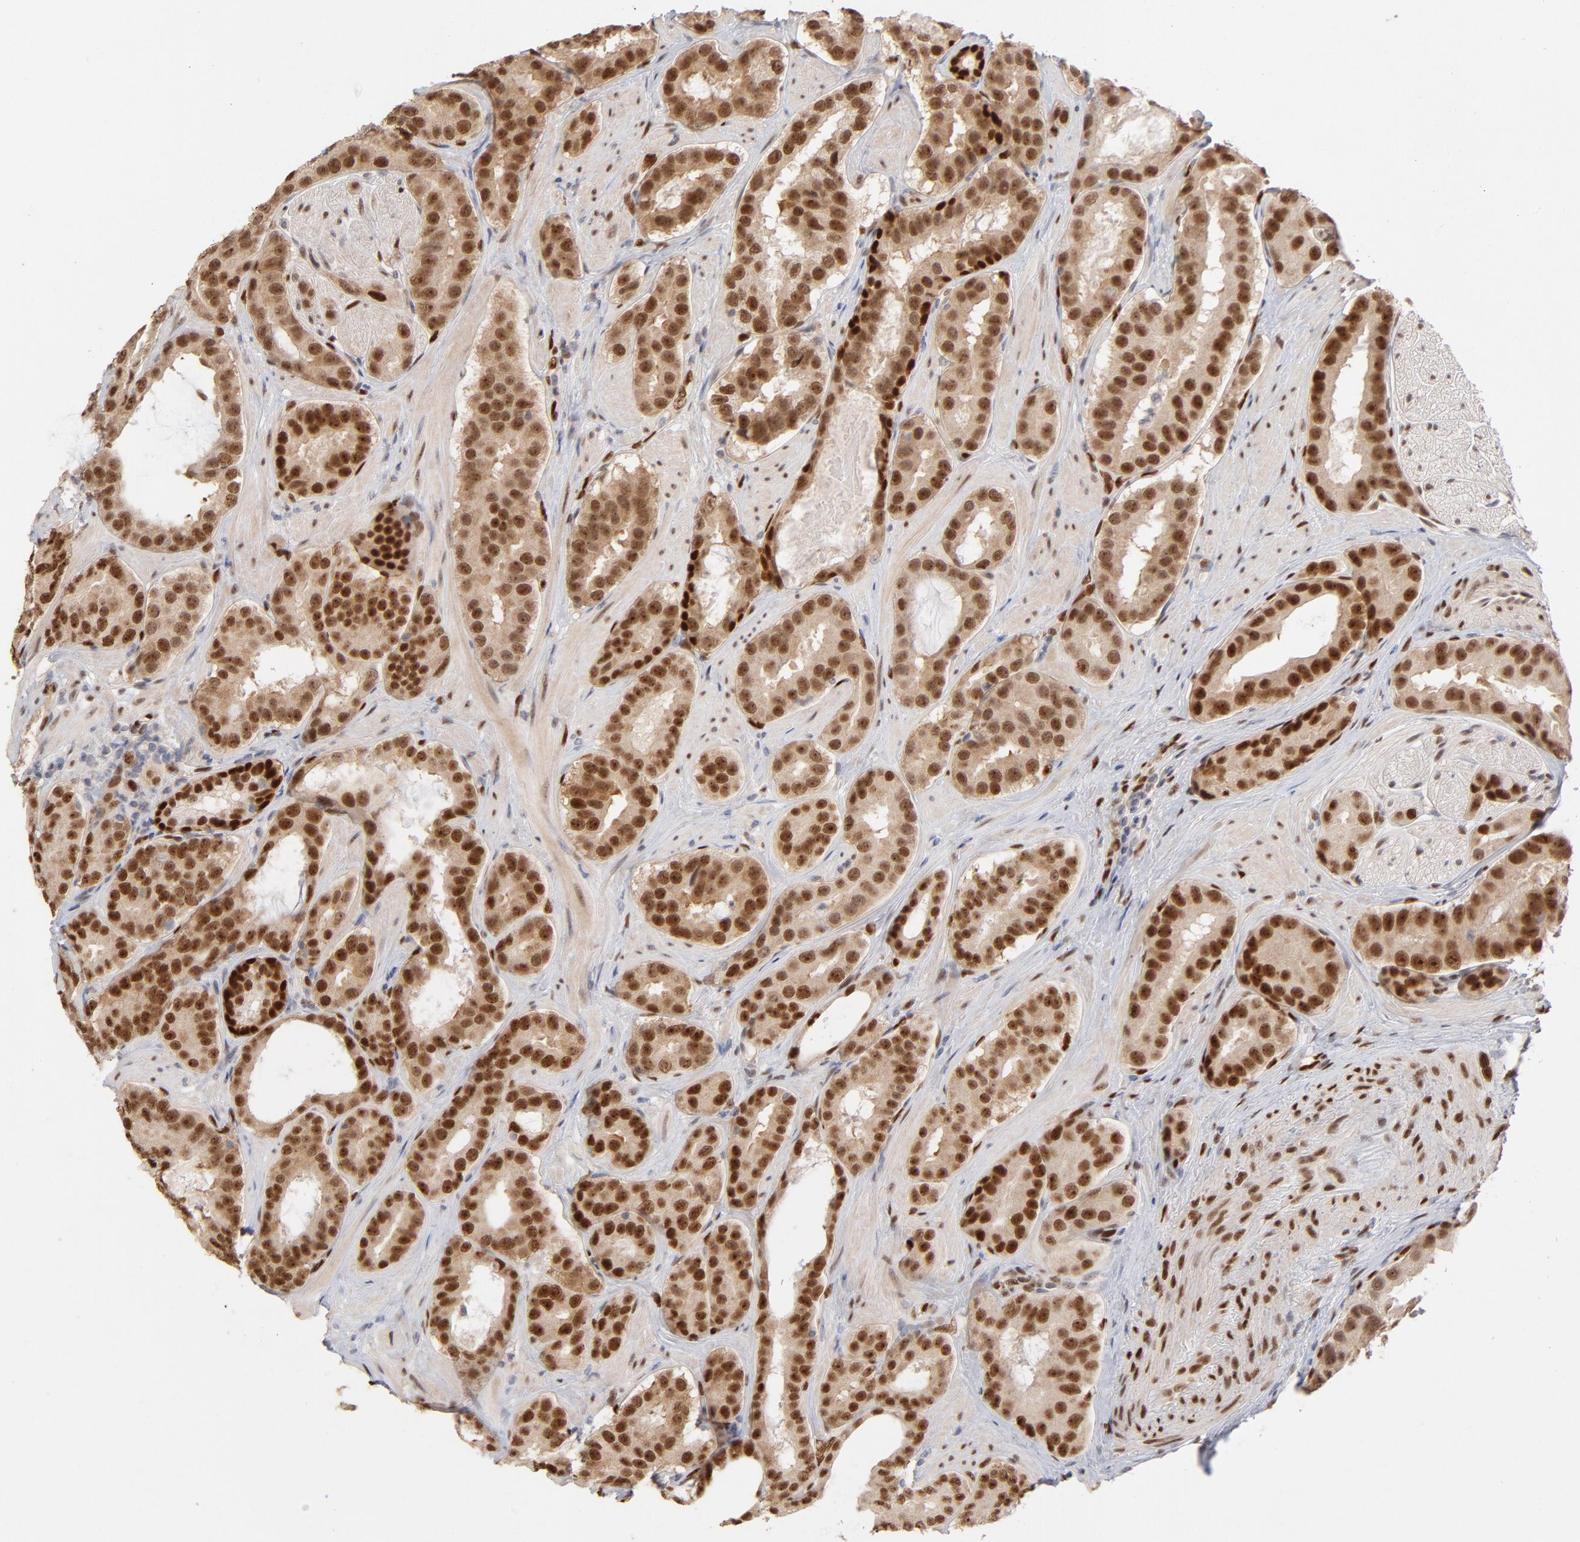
{"staining": {"intensity": "strong", "quantity": ">75%", "location": "nuclear"}, "tissue": "prostate cancer", "cell_type": "Tumor cells", "image_type": "cancer", "snomed": [{"axis": "morphology", "description": "Adenocarcinoma, Low grade"}, {"axis": "topography", "description": "Prostate"}], "caption": "Immunohistochemistry (IHC) staining of low-grade adenocarcinoma (prostate), which demonstrates high levels of strong nuclear expression in approximately >75% of tumor cells indicating strong nuclear protein staining. The staining was performed using DAB (3,3'-diaminobenzidine) (brown) for protein detection and nuclei were counterstained in hematoxylin (blue).", "gene": "NFIB", "patient": {"sex": "male", "age": 59}}